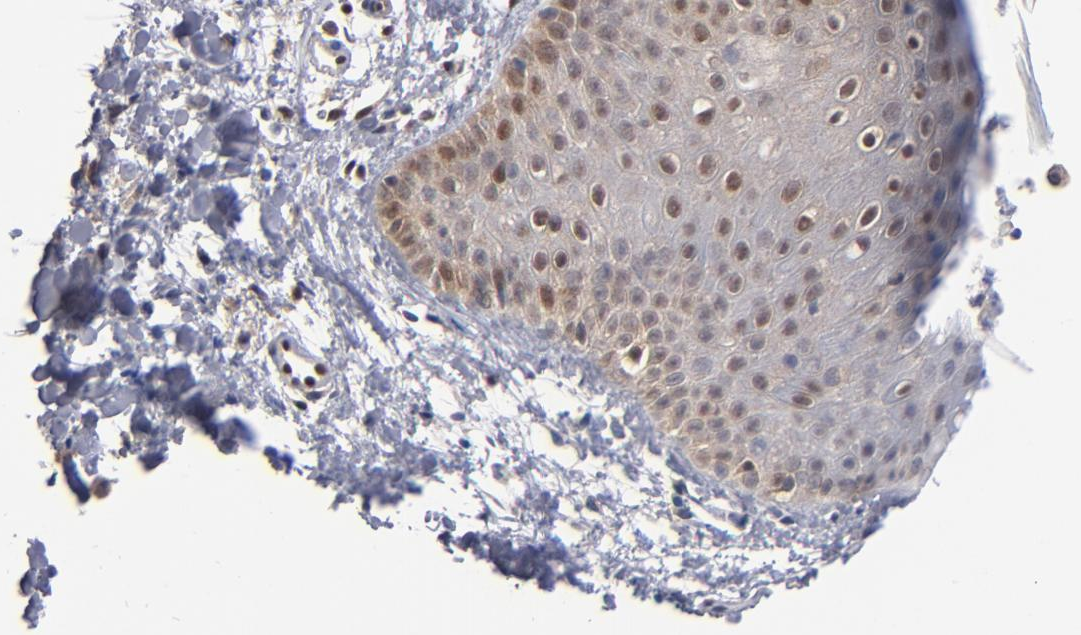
{"staining": {"intensity": "moderate", "quantity": "25%-75%", "location": "cytoplasmic/membranous"}, "tissue": "skin", "cell_type": "Epidermal cells", "image_type": "normal", "snomed": [{"axis": "morphology", "description": "Normal tissue, NOS"}, {"axis": "morphology", "description": "Inflammation, NOS"}, {"axis": "topography", "description": "Soft tissue"}, {"axis": "topography", "description": "Anal"}], "caption": "A brown stain highlights moderate cytoplasmic/membranous staining of a protein in epidermal cells of benign human skin. Immunohistochemistry stains the protein of interest in brown and the nuclei are stained blue.", "gene": "ALG13", "patient": {"sex": "female", "age": 15}}